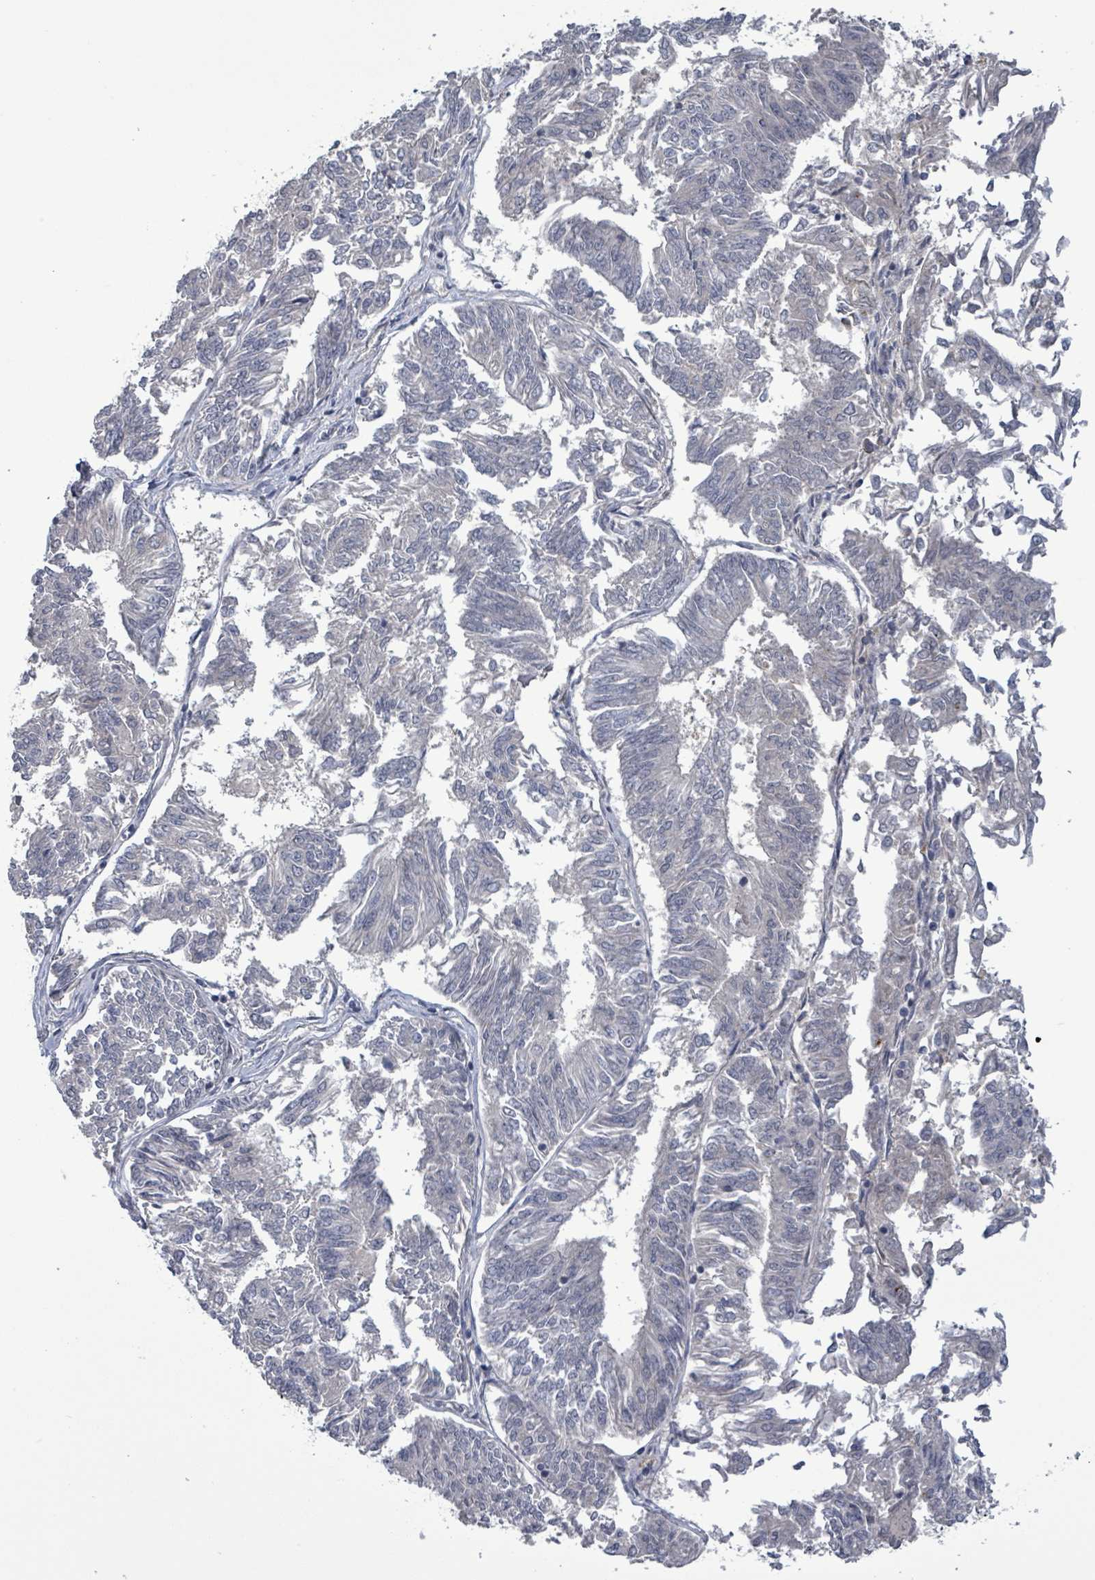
{"staining": {"intensity": "negative", "quantity": "none", "location": "none"}, "tissue": "endometrial cancer", "cell_type": "Tumor cells", "image_type": "cancer", "snomed": [{"axis": "morphology", "description": "Adenocarcinoma, NOS"}, {"axis": "topography", "description": "Endometrium"}], "caption": "Image shows no protein positivity in tumor cells of endometrial adenocarcinoma tissue.", "gene": "AMMECR1", "patient": {"sex": "female", "age": 58}}